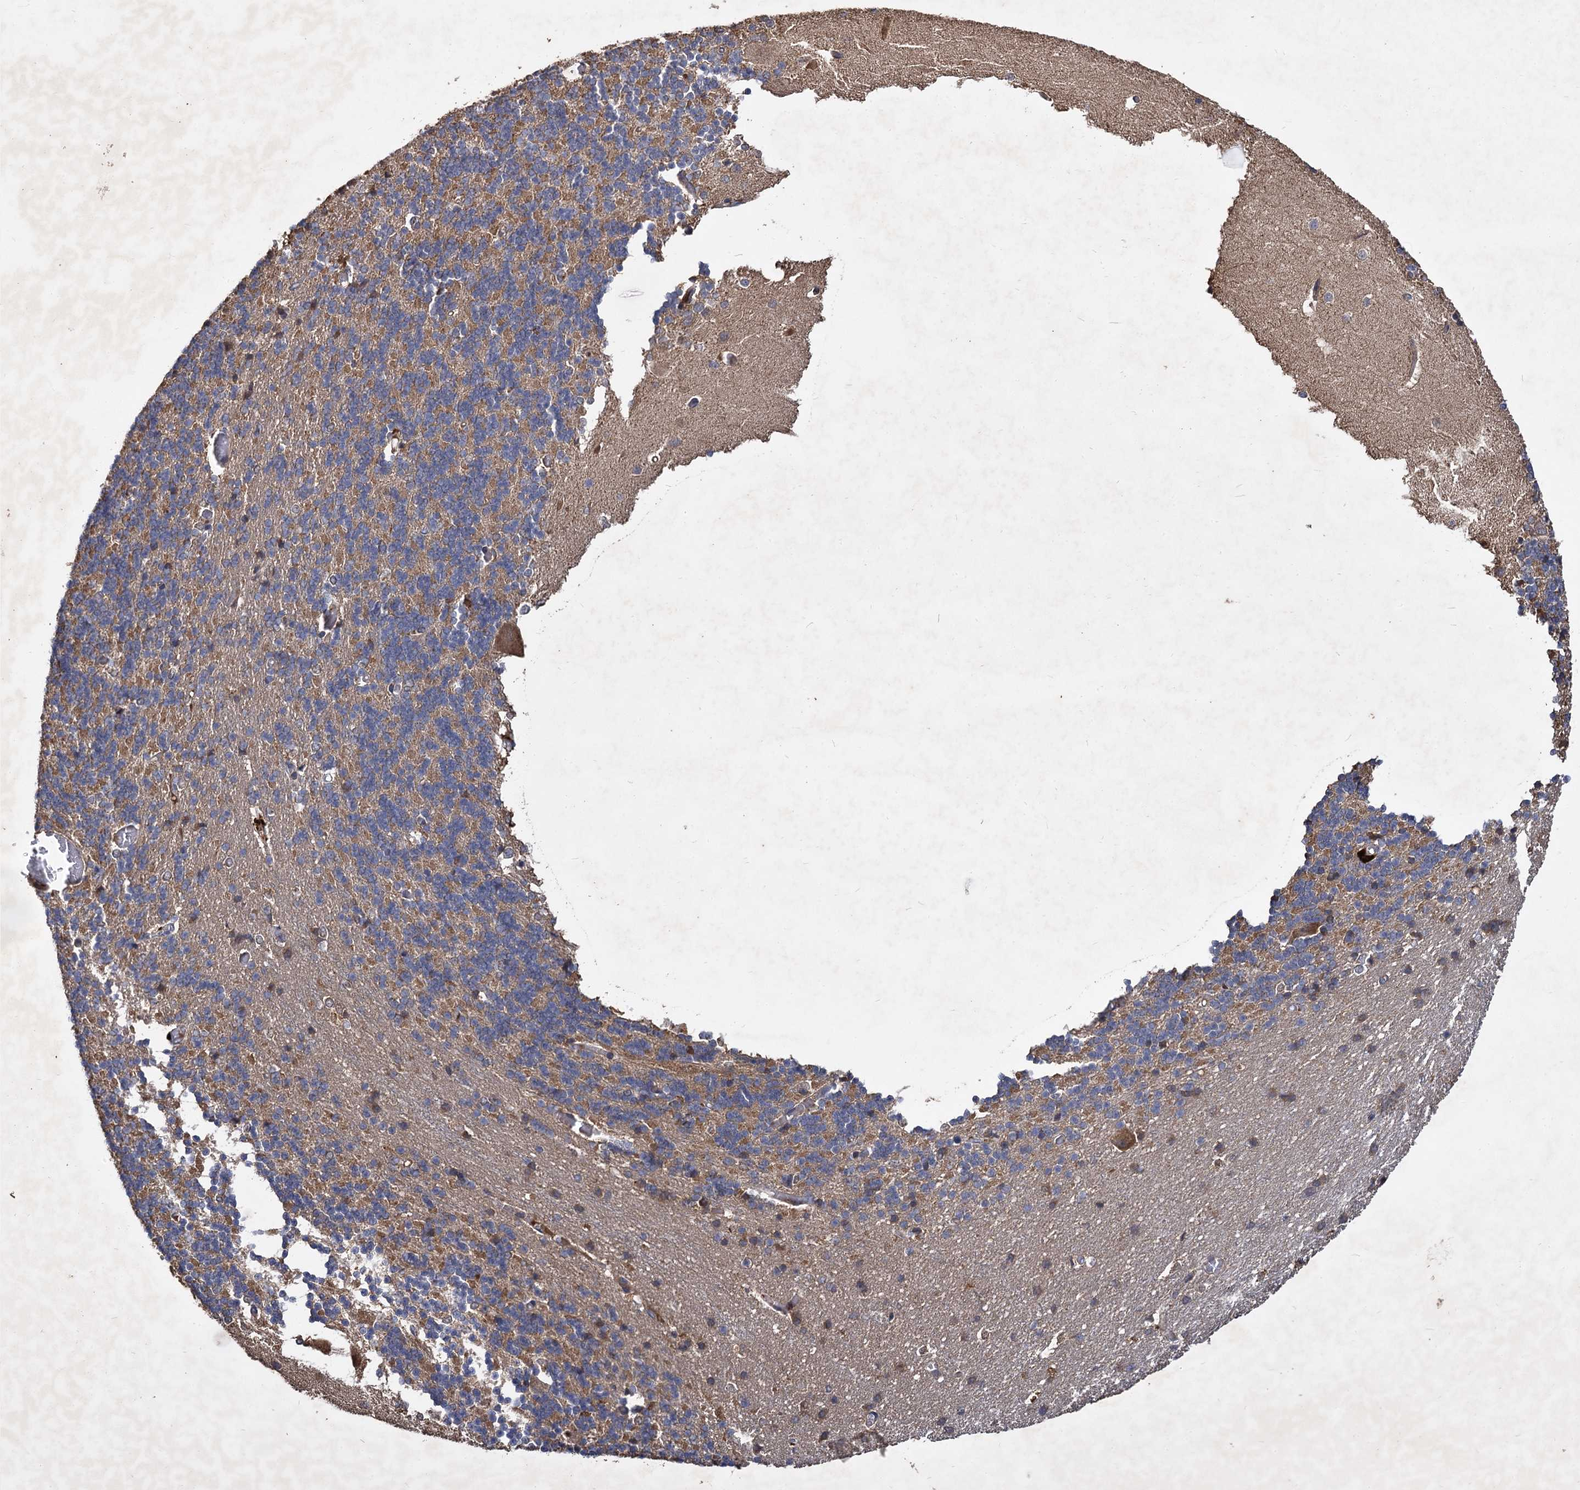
{"staining": {"intensity": "moderate", "quantity": "25%-75%", "location": "cytoplasmic/membranous"}, "tissue": "cerebellum", "cell_type": "Cells in granular layer", "image_type": "normal", "snomed": [{"axis": "morphology", "description": "Normal tissue, NOS"}, {"axis": "topography", "description": "Cerebellum"}], "caption": "Immunohistochemistry staining of normal cerebellum, which reveals medium levels of moderate cytoplasmic/membranous staining in approximately 25%-75% of cells in granular layer indicating moderate cytoplasmic/membranous protein positivity. The staining was performed using DAB (3,3'-diaminobenzidine) (brown) for protein detection and nuclei were counterstained in hematoxylin (blue).", "gene": "GCLC", "patient": {"sex": "male", "age": 37}}